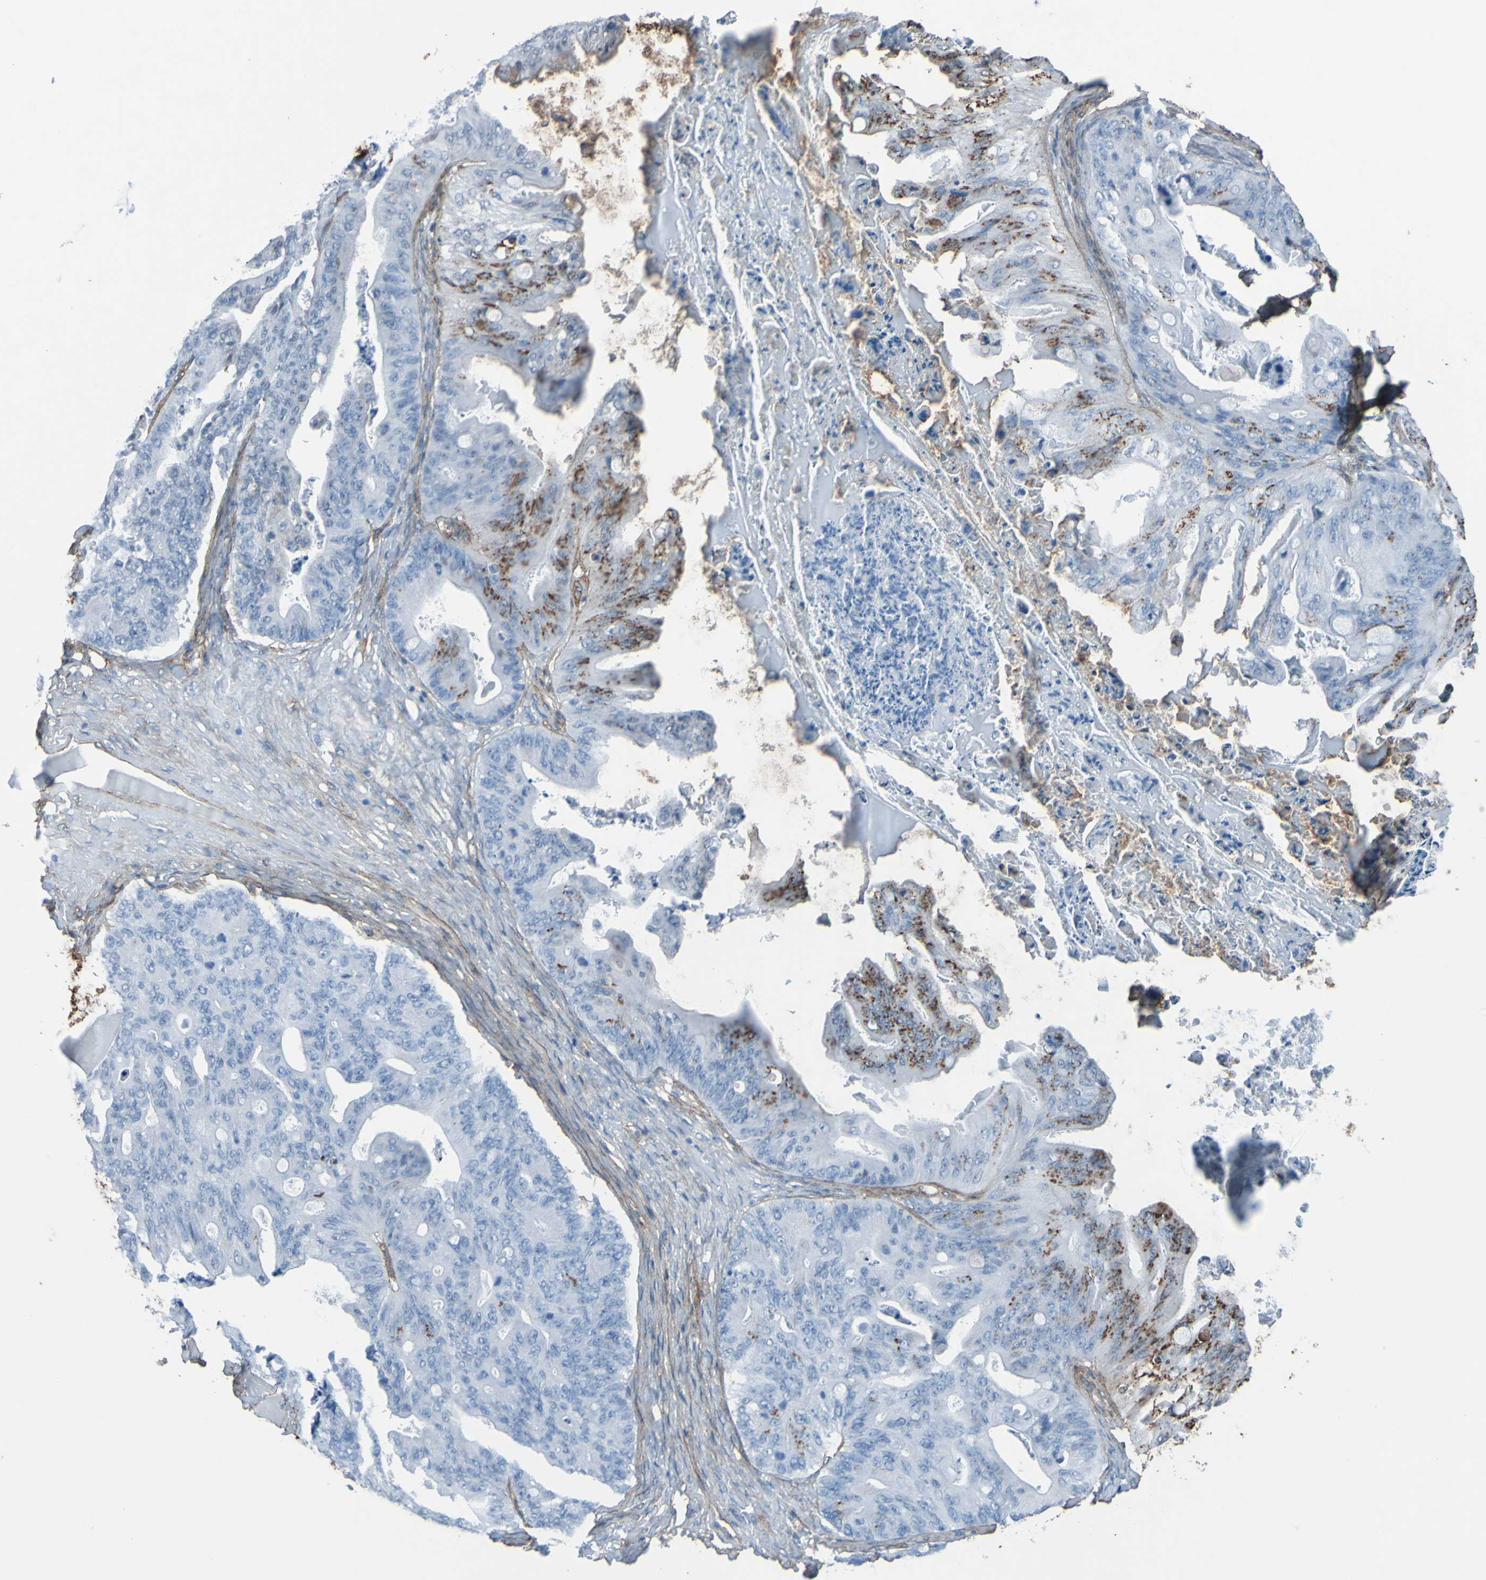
{"staining": {"intensity": "strong", "quantity": "<25%", "location": "cytoplasmic/membranous"}, "tissue": "ovarian cancer", "cell_type": "Tumor cells", "image_type": "cancer", "snomed": [{"axis": "morphology", "description": "Cystadenocarcinoma, mucinous, NOS"}, {"axis": "topography", "description": "Ovary"}], "caption": "Protein expression analysis of human ovarian mucinous cystadenocarcinoma reveals strong cytoplasmic/membranous staining in about <25% of tumor cells.", "gene": "COL4A2", "patient": {"sex": "female", "age": 37}}